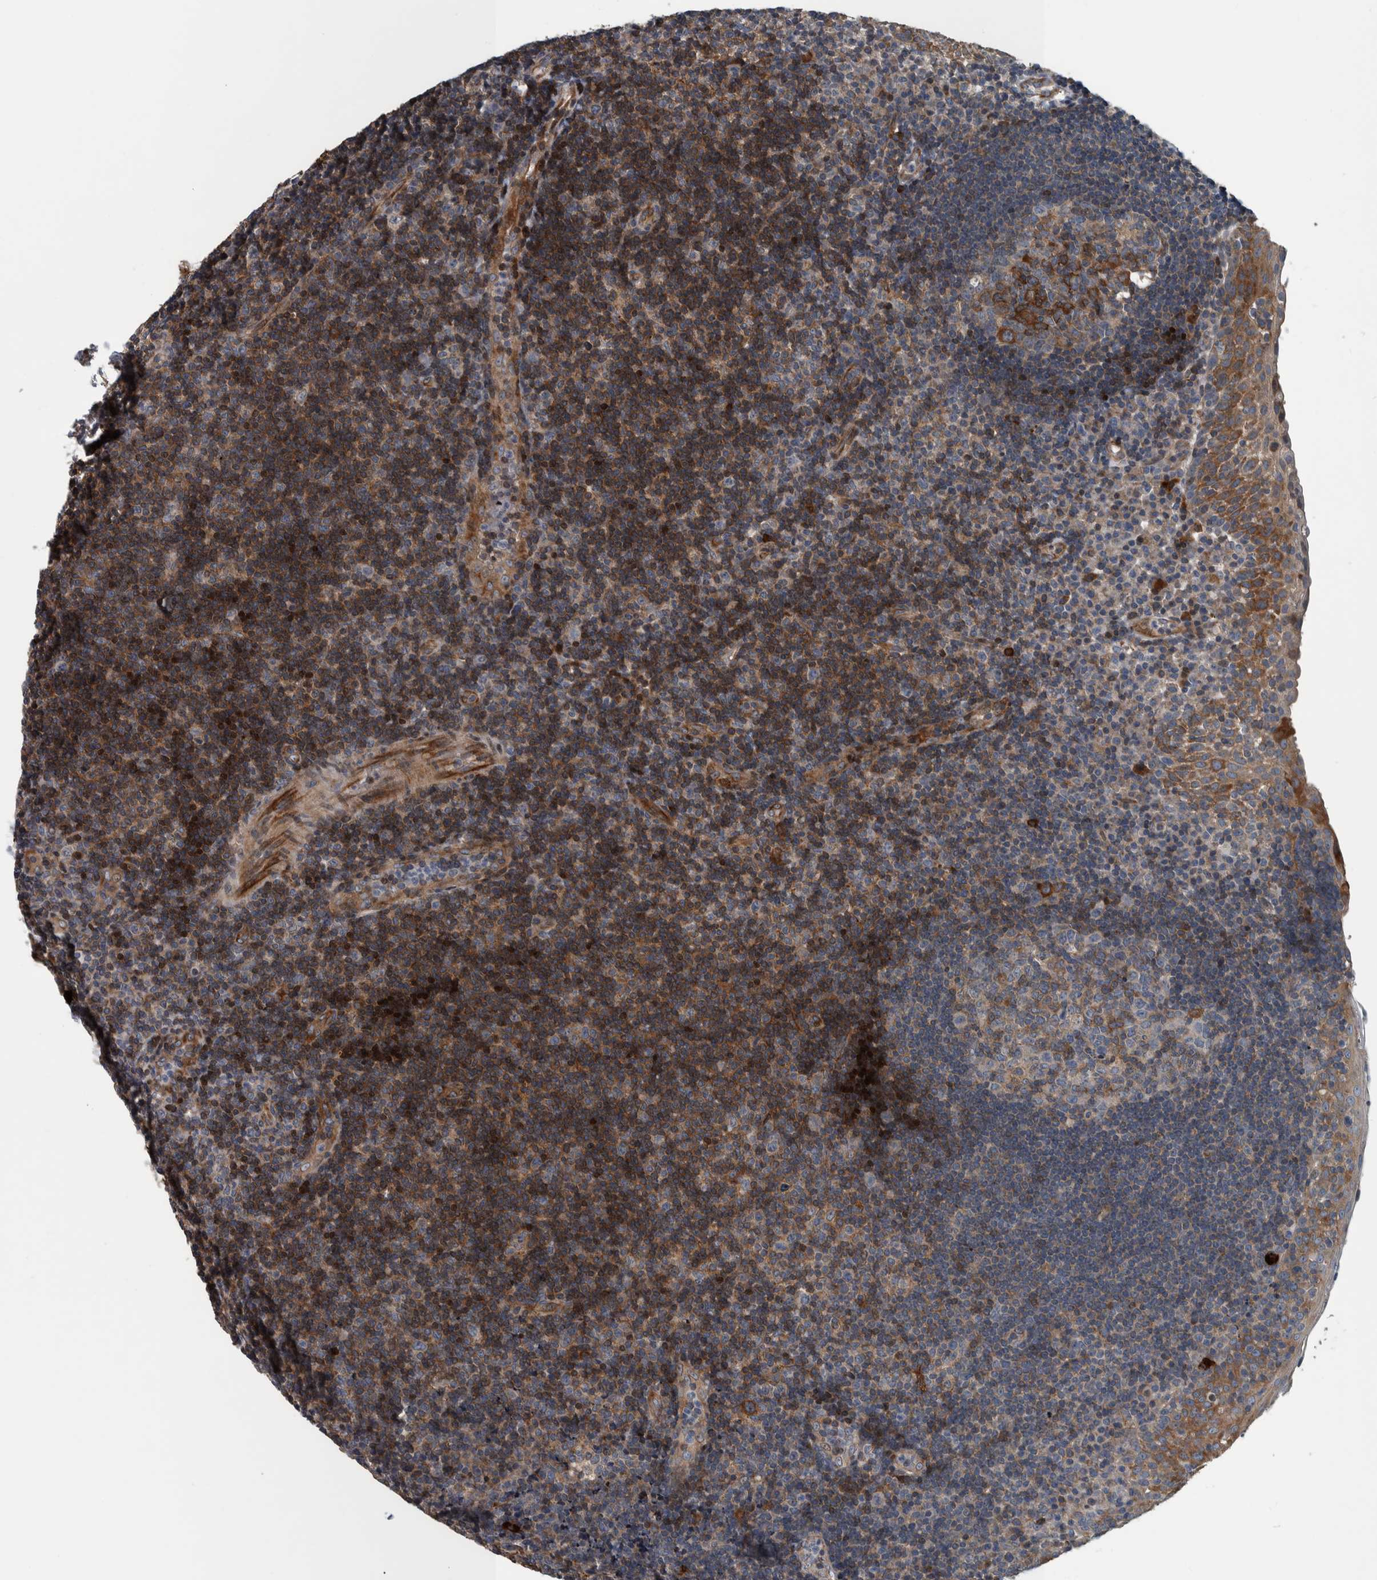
{"staining": {"intensity": "strong", "quantity": ">75%", "location": "cytoplasmic/membranous"}, "tissue": "tonsil", "cell_type": "Germinal center cells", "image_type": "normal", "snomed": [{"axis": "morphology", "description": "Normal tissue, NOS"}, {"axis": "topography", "description": "Tonsil"}], "caption": "Immunohistochemical staining of normal human tonsil demonstrates >75% levels of strong cytoplasmic/membranous protein expression in approximately >75% of germinal center cells. Nuclei are stained in blue.", "gene": "BAIAP2L1", "patient": {"sex": "female", "age": 40}}